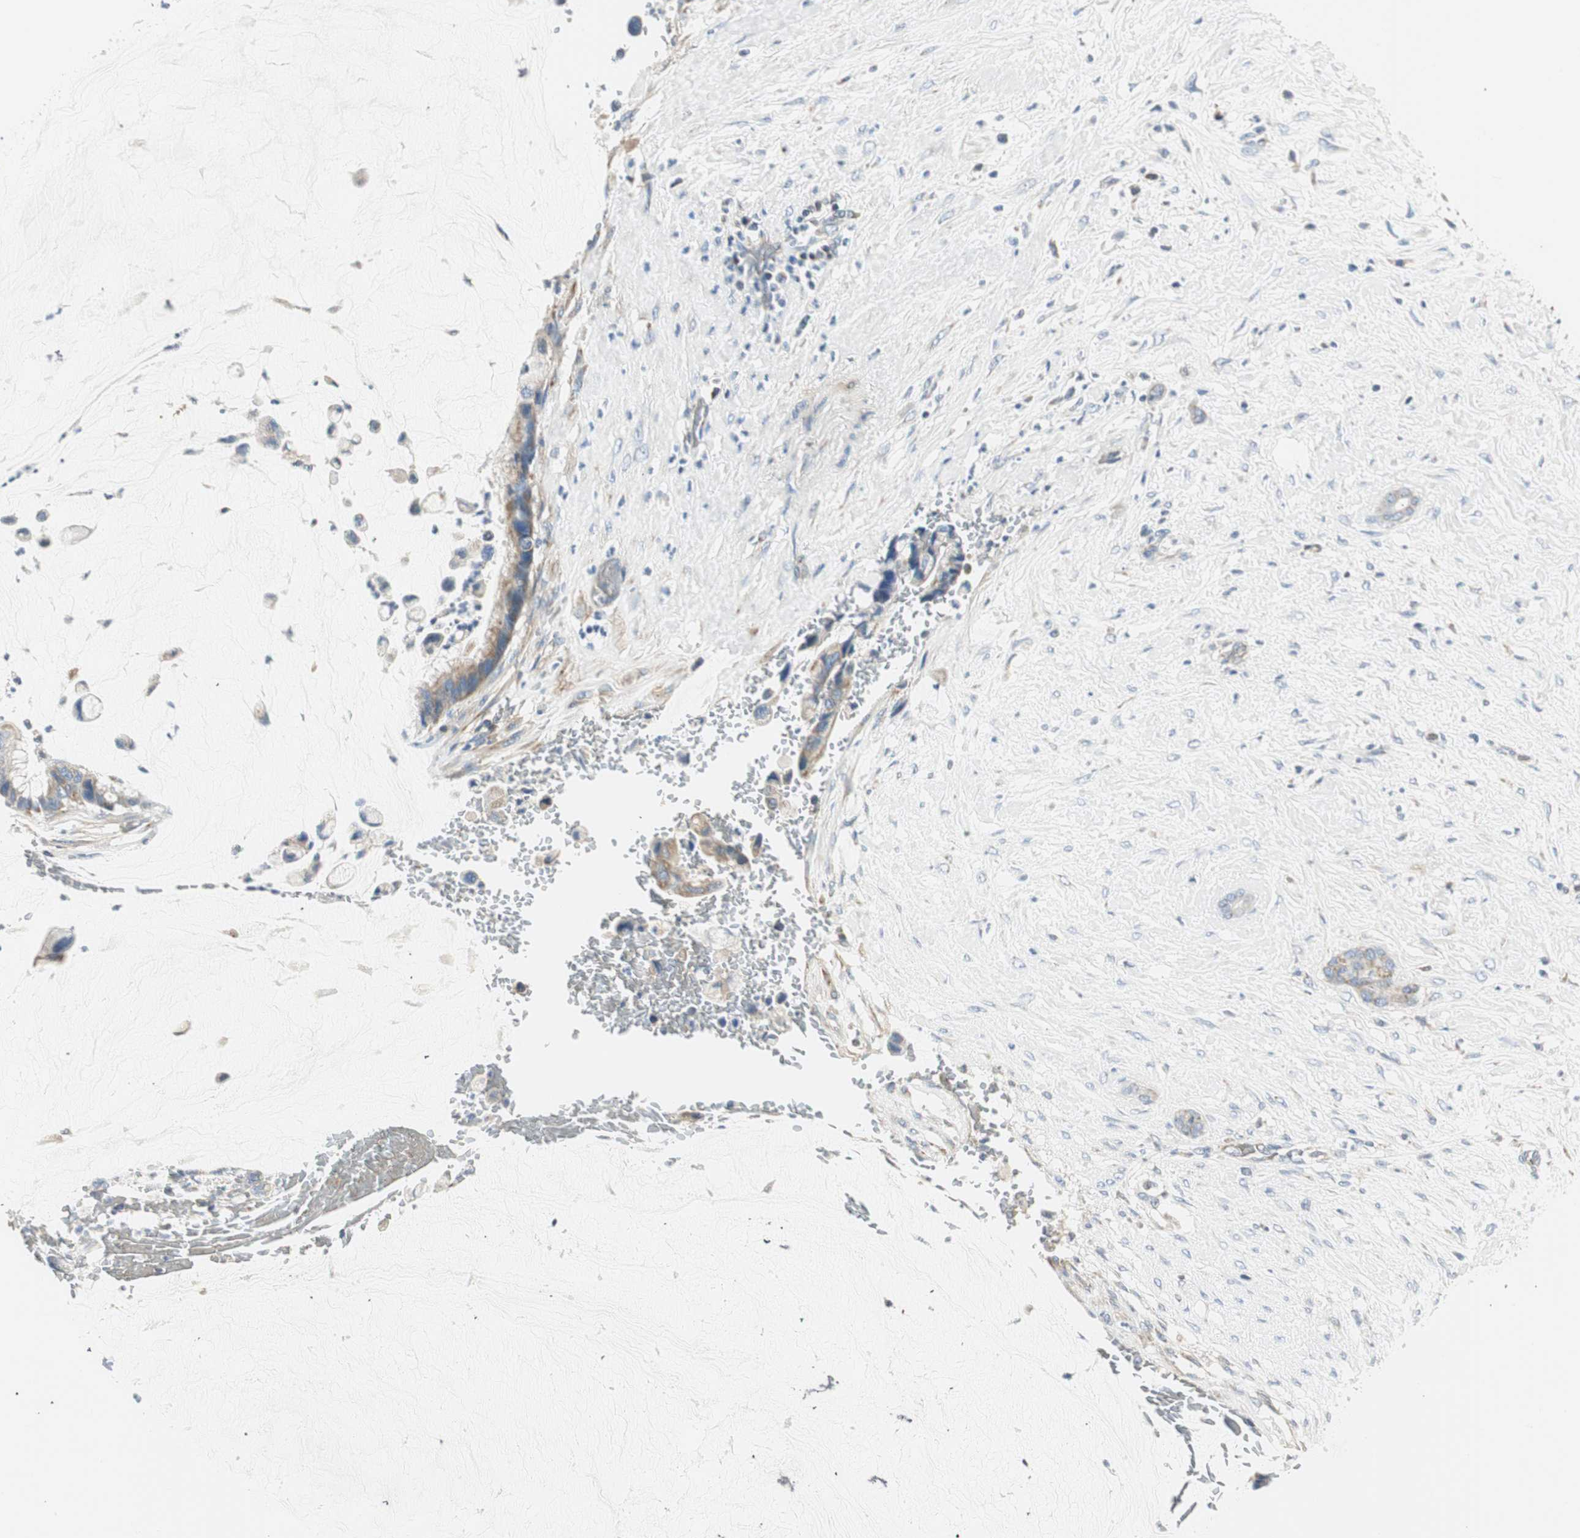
{"staining": {"intensity": "moderate", "quantity": ">75%", "location": "cytoplasmic/membranous"}, "tissue": "pancreatic cancer", "cell_type": "Tumor cells", "image_type": "cancer", "snomed": [{"axis": "morphology", "description": "Adenocarcinoma, NOS"}, {"axis": "topography", "description": "Pancreas"}], "caption": "Adenocarcinoma (pancreatic) was stained to show a protein in brown. There is medium levels of moderate cytoplasmic/membranous expression in about >75% of tumor cells.", "gene": "RORB", "patient": {"sex": "male", "age": 41}}